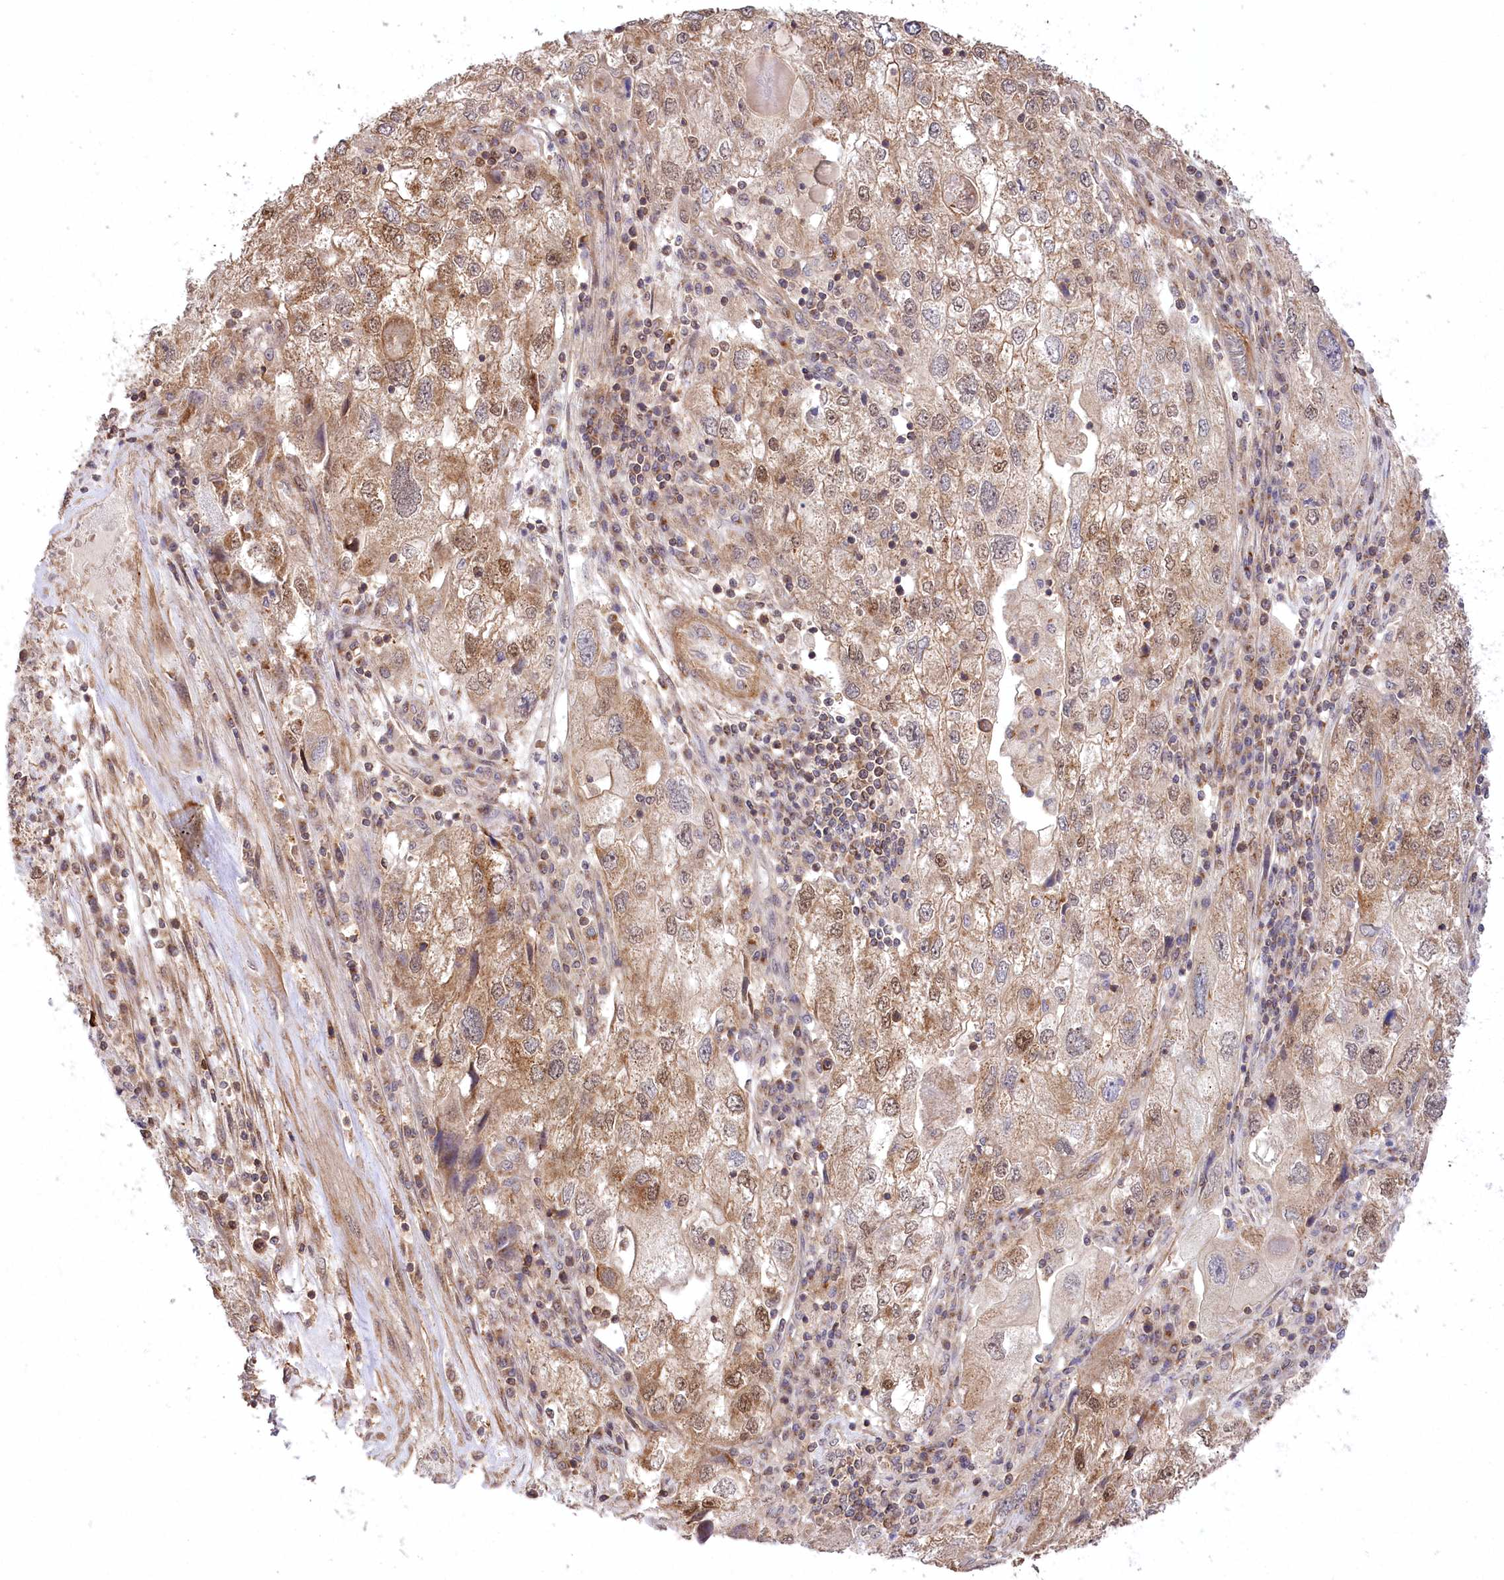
{"staining": {"intensity": "moderate", "quantity": "25%-75%", "location": "cytoplasmic/membranous,nuclear"}, "tissue": "endometrial cancer", "cell_type": "Tumor cells", "image_type": "cancer", "snomed": [{"axis": "morphology", "description": "Adenocarcinoma, NOS"}, {"axis": "topography", "description": "Endometrium"}], "caption": "Moderate cytoplasmic/membranous and nuclear protein expression is identified in approximately 25%-75% of tumor cells in endometrial adenocarcinoma.", "gene": "CCDC91", "patient": {"sex": "female", "age": 49}}